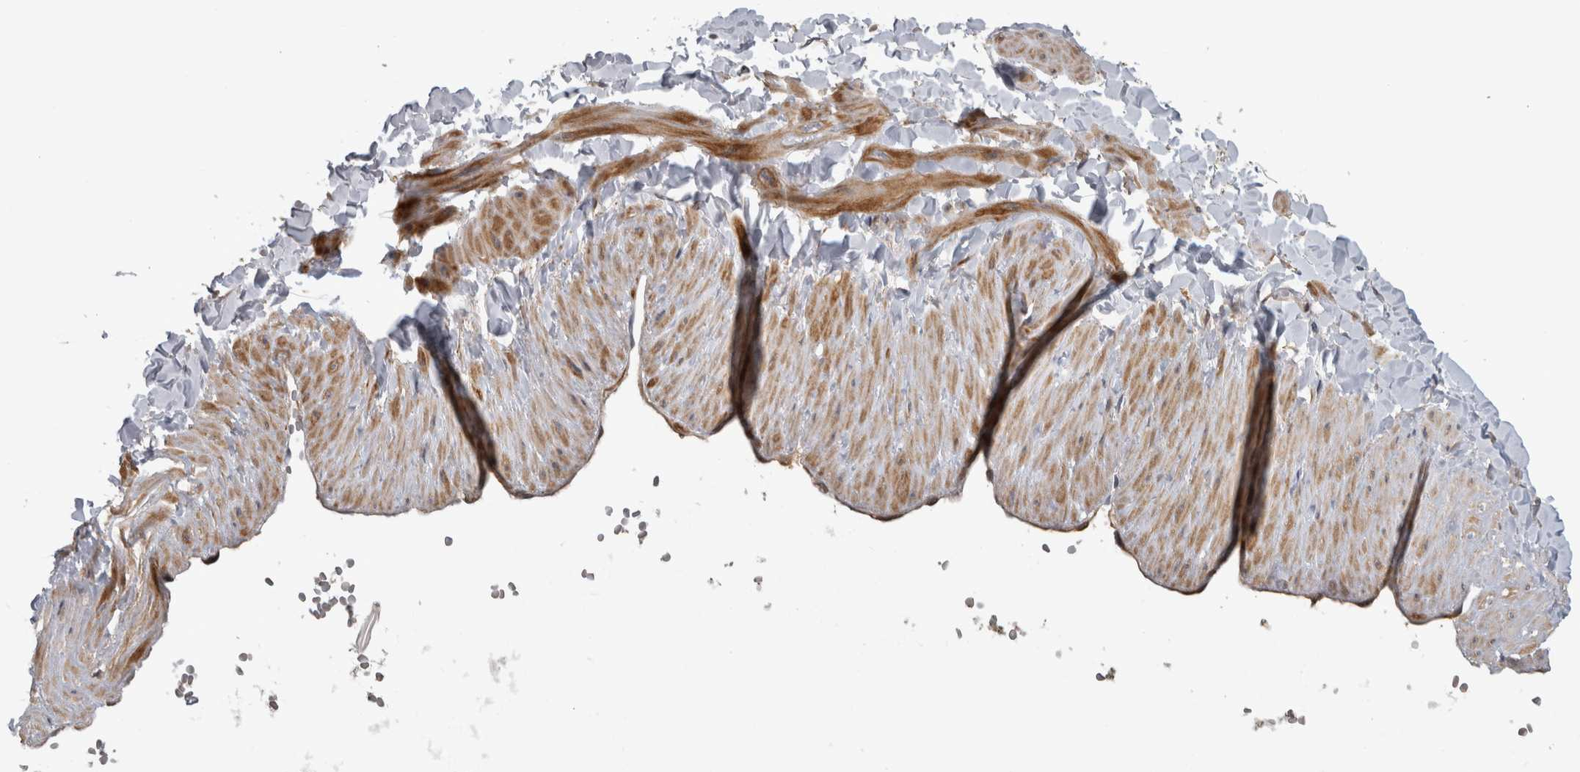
{"staining": {"intensity": "negative", "quantity": "none", "location": "none"}, "tissue": "soft tissue", "cell_type": "Fibroblasts", "image_type": "normal", "snomed": [{"axis": "morphology", "description": "Normal tissue, NOS"}, {"axis": "topography", "description": "Adipose tissue"}, {"axis": "topography", "description": "Vascular tissue"}, {"axis": "topography", "description": "Peripheral nerve tissue"}], "caption": "High power microscopy photomicrograph of an IHC micrograph of benign soft tissue, revealing no significant expression in fibroblasts.", "gene": "NAPRT", "patient": {"sex": "male", "age": 25}}